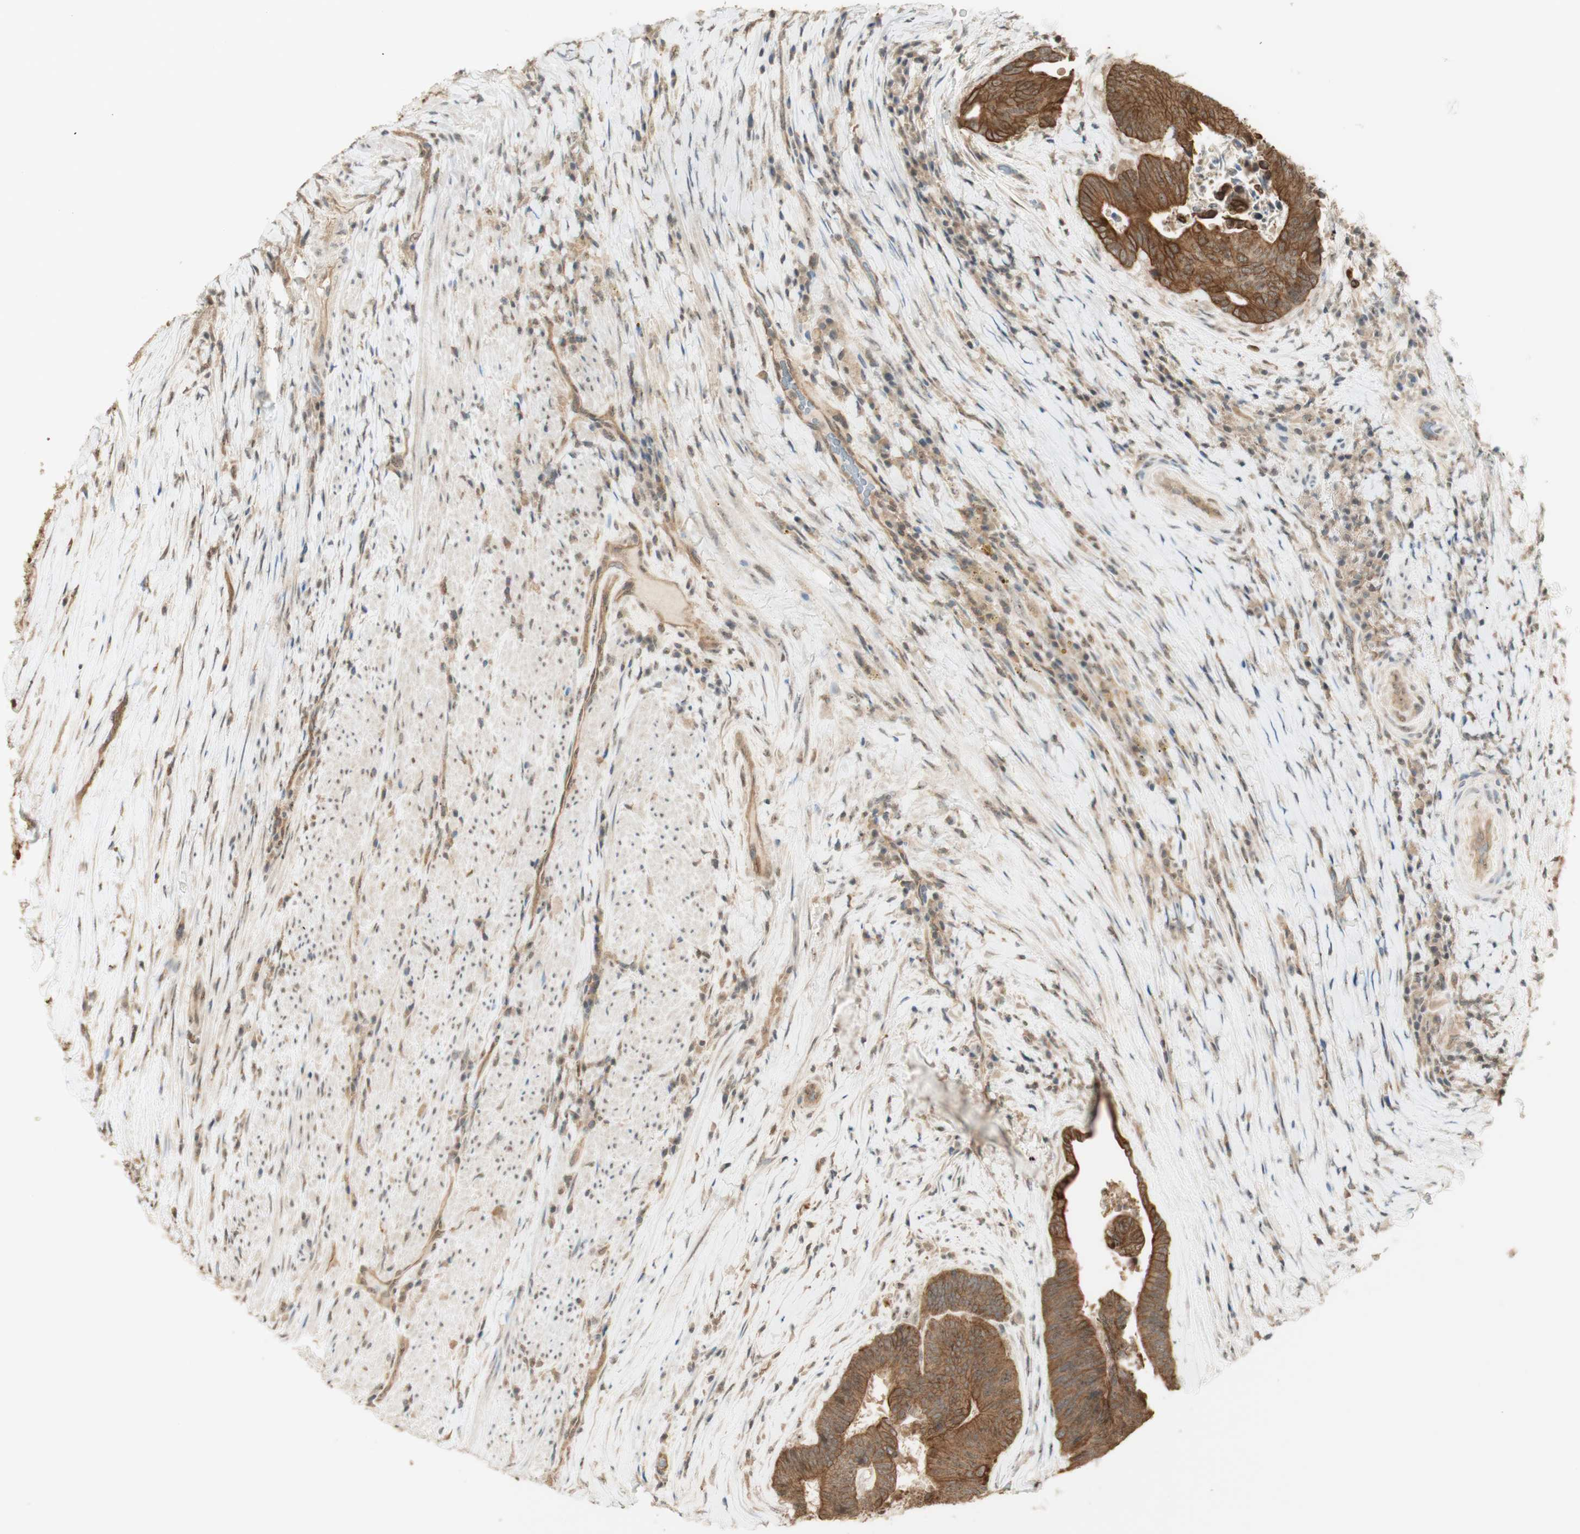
{"staining": {"intensity": "moderate", "quantity": ">75%", "location": "cytoplasmic/membranous"}, "tissue": "colorectal cancer", "cell_type": "Tumor cells", "image_type": "cancer", "snomed": [{"axis": "morphology", "description": "Adenocarcinoma, NOS"}, {"axis": "topography", "description": "Rectum"}], "caption": "DAB (3,3'-diaminobenzidine) immunohistochemical staining of human adenocarcinoma (colorectal) shows moderate cytoplasmic/membranous protein positivity in approximately >75% of tumor cells. (DAB IHC with brightfield microscopy, high magnification).", "gene": "SPINT2", "patient": {"sex": "male", "age": 72}}